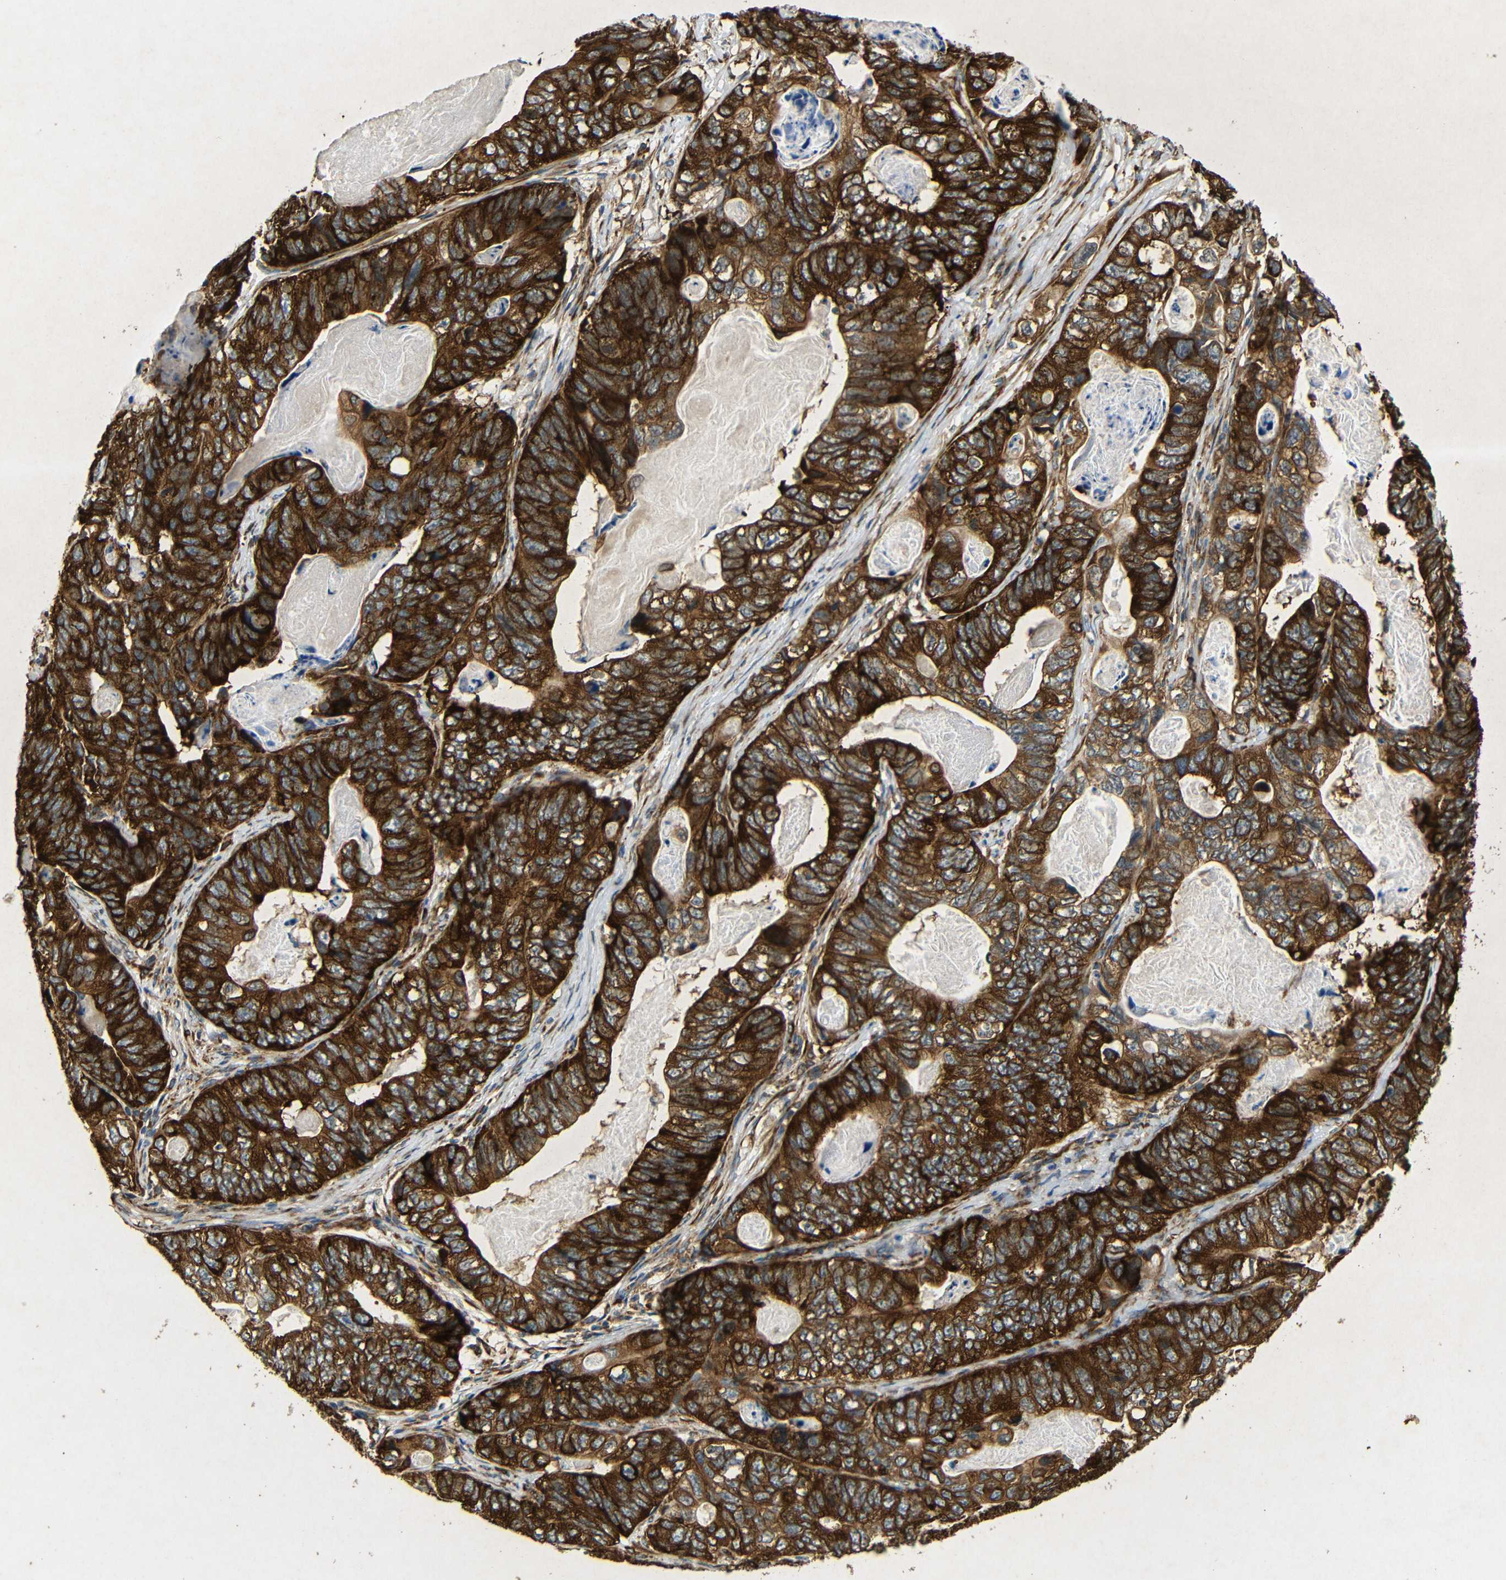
{"staining": {"intensity": "strong", "quantity": ">75%", "location": "cytoplasmic/membranous"}, "tissue": "stomach cancer", "cell_type": "Tumor cells", "image_type": "cancer", "snomed": [{"axis": "morphology", "description": "Adenocarcinoma, NOS"}, {"axis": "topography", "description": "Stomach"}], "caption": "Stomach cancer (adenocarcinoma) stained with immunohistochemistry demonstrates strong cytoplasmic/membranous expression in about >75% of tumor cells.", "gene": "BTF3", "patient": {"sex": "female", "age": 89}}